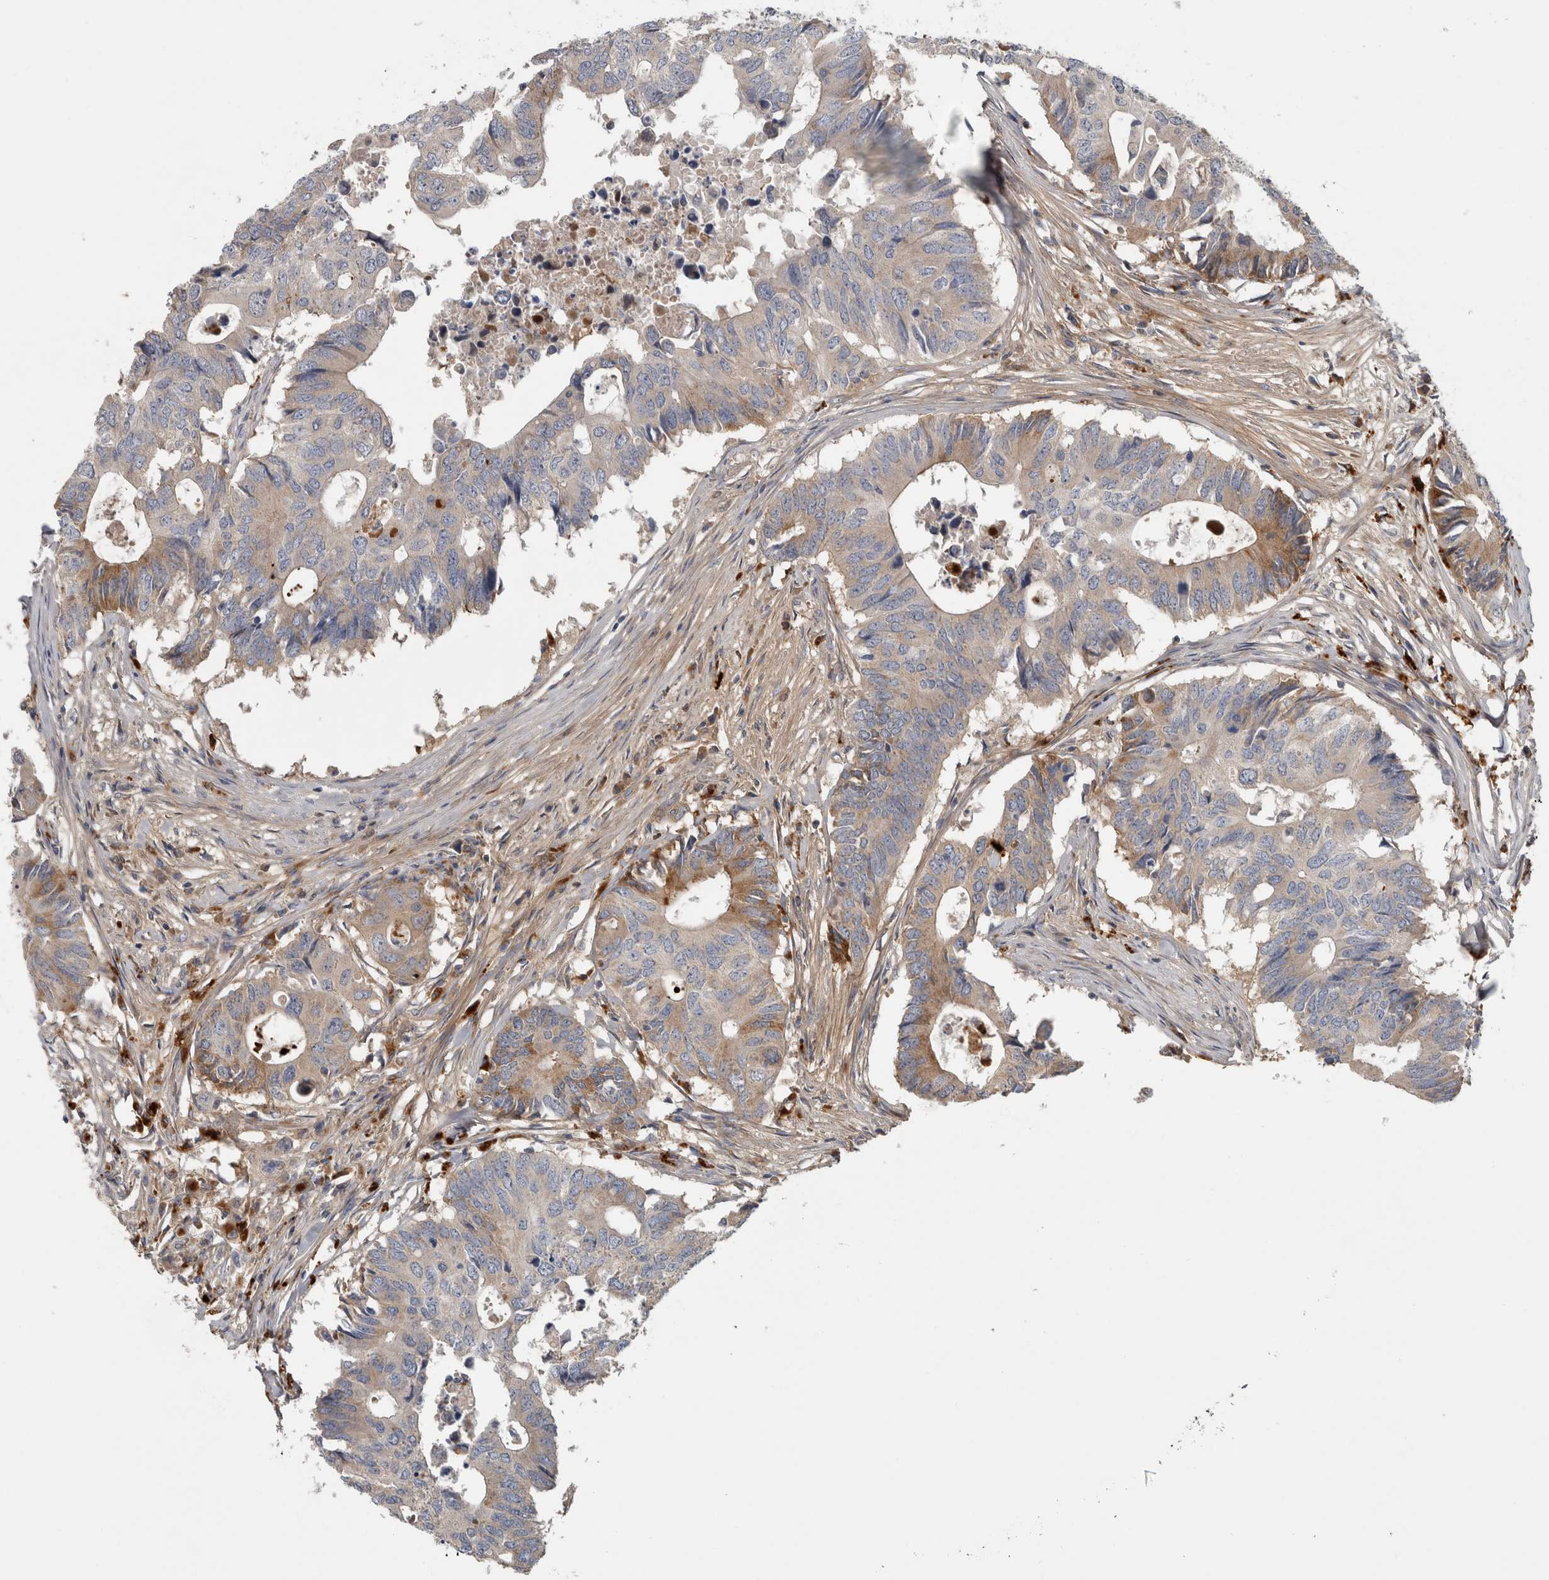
{"staining": {"intensity": "strong", "quantity": "<25%", "location": "cytoplasmic/membranous"}, "tissue": "colorectal cancer", "cell_type": "Tumor cells", "image_type": "cancer", "snomed": [{"axis": "morphology", "description": "Adenocarcinoma, NOS"}, {"axis": "topography", "description": "Colon"}], "caption": "Human colorectal adenocarcinoma stained for a protein (brown) exhibits strong cytoplasmic/membranous positive expression in about <25% of tumor cells.", "gene": "ATXN2", "patient": {"sex": "male", "age": 71}}